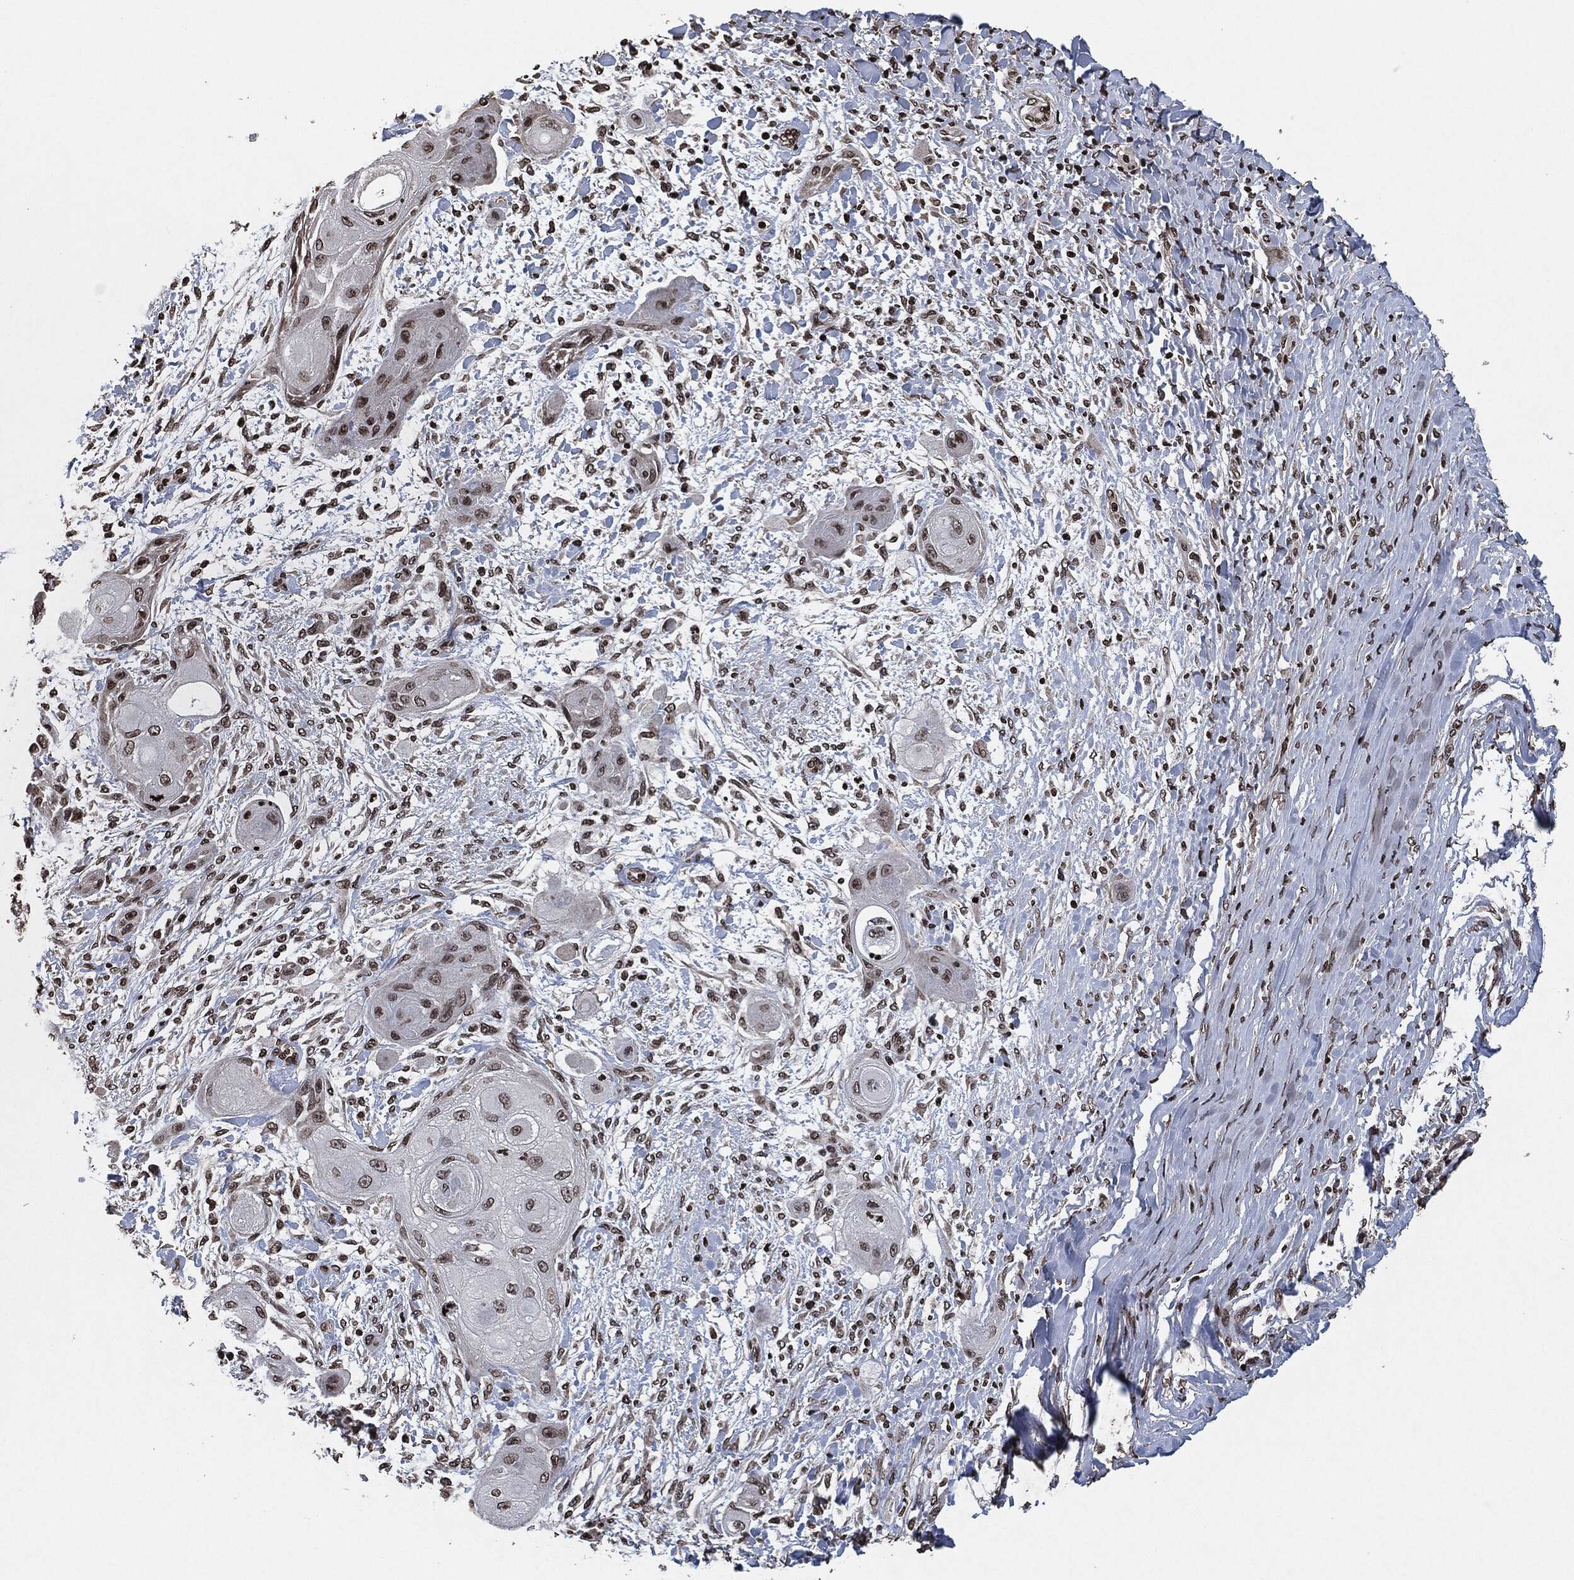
{"staining": {"intensity": "moderate", "quantity": "25%-75%", "location": "nuclear"}, "tissue": "skin cancer", "cell_type": "Tumor cells", "image_type": "cancer", "snomed": [{"axis": "morphology", "description": "Squamous cell carcinoma, NOS"}, {"axis": "topography", "description": "Skin"}], "caption": "Brown immunohistochemical staining in human squamous cell carcinoma (skin) reveals moderate nuclear staining in approximately 25%-75% of tumor cells. (DAB IHC with brightfield microscopy, high magnification).", "gene": "JUN", "patient": {"sex": "male", "age": 62}}